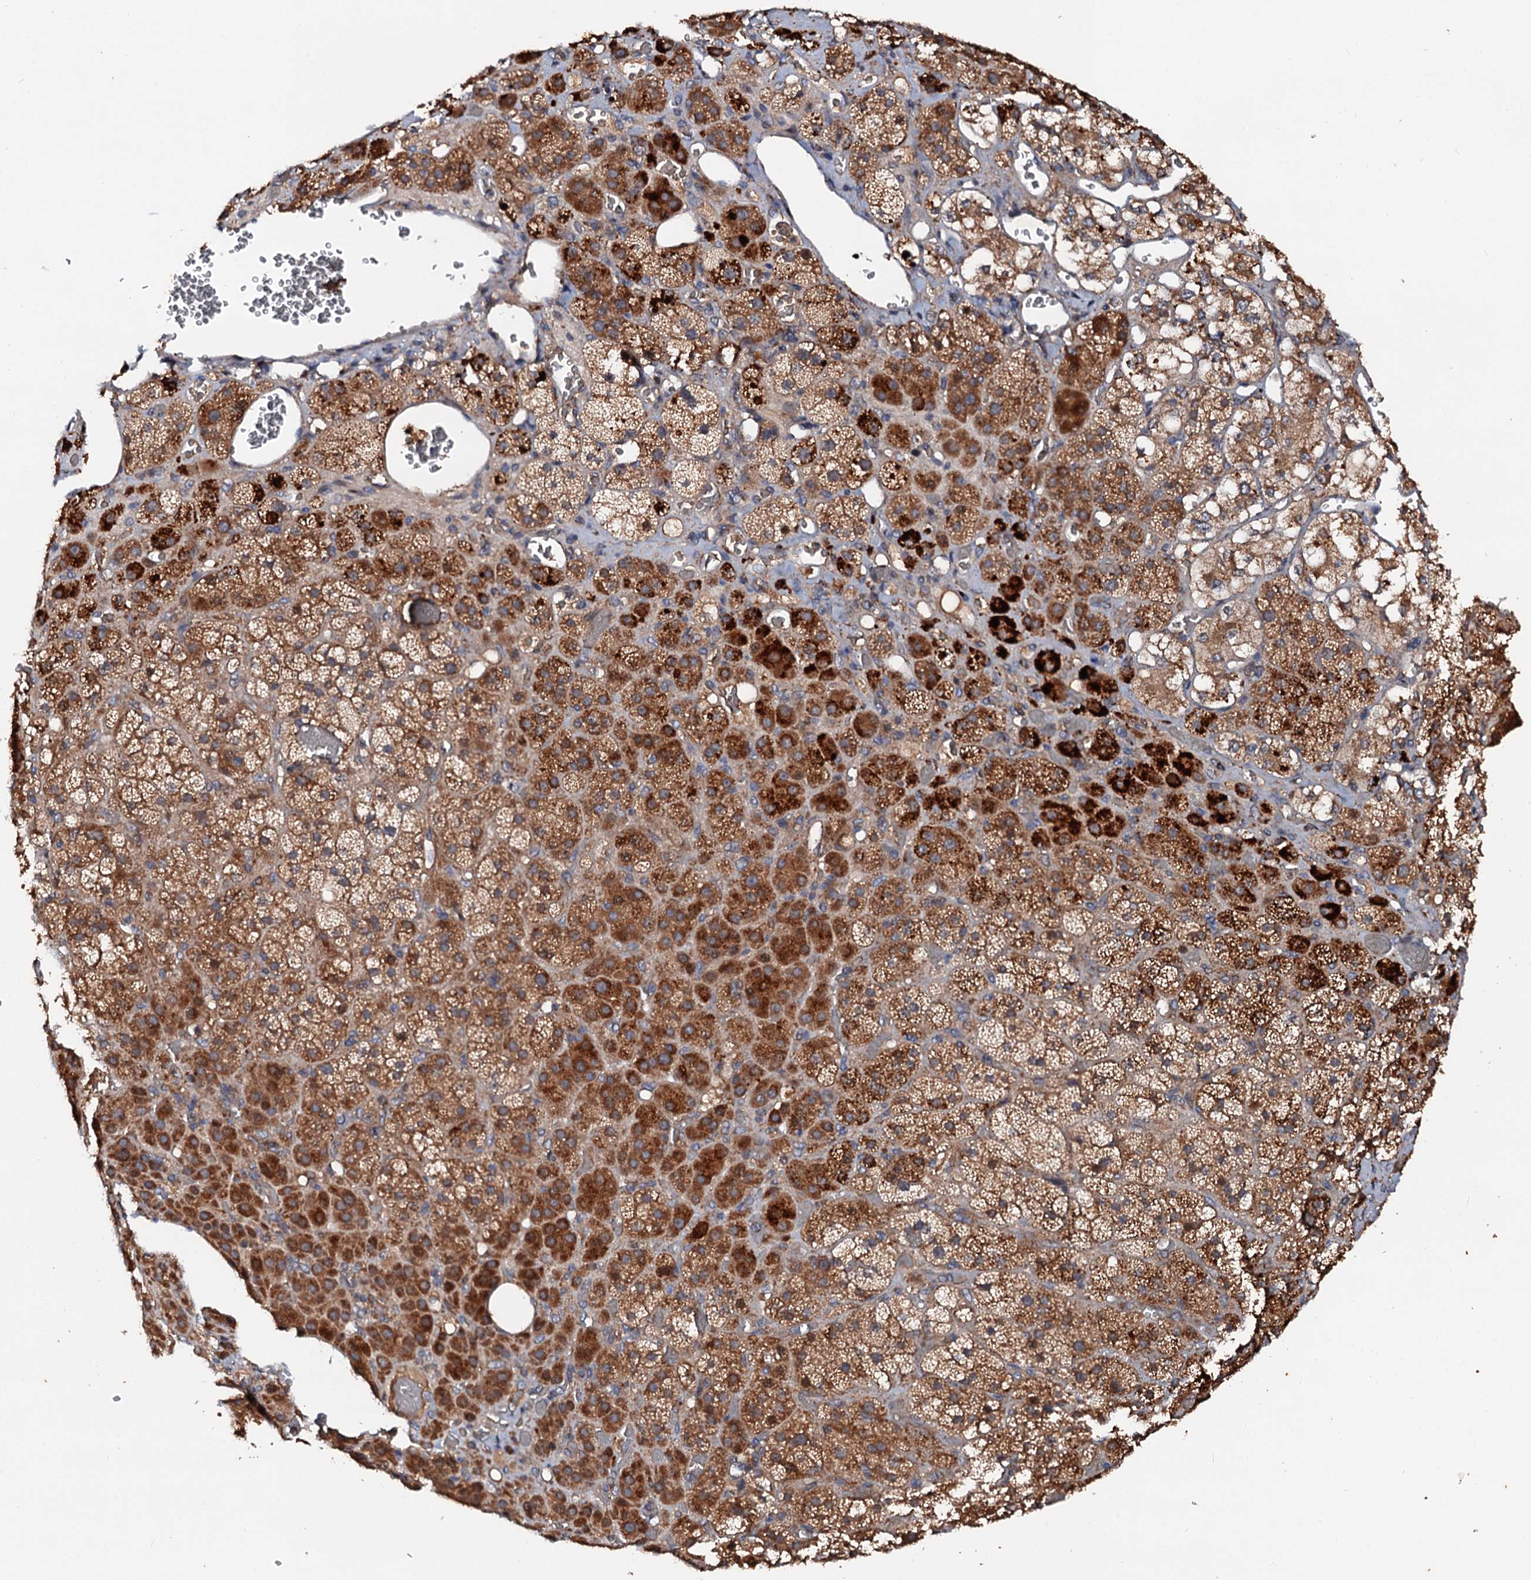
{"staining": {"intensity": "strong", "quantity": ">75%", "location": "cytoplasmic/membranous"}, "tissue": "adrenal gland", "cell_type": "Glandular cells", "image_type": "normal", "snomed": [{"axis": "morphology", "description": "Normal tissue, NOS"}, {"axis": "topography", "description": "Adrenal gland"}], "caption": "Immunohistochemical staining of unremarkable human adrenal gland displays high levels of strong cytoplasmic/membranous staining in approximately >75% of glandular cells. The staining was performed using DAB (3,3'-diaminobenzidine), with brown indicating positive protein expression. Nuclei are stained blue with hematoxylin.", "gene": "EXTL1", "patient": {"sex": "male", "age": 57}}